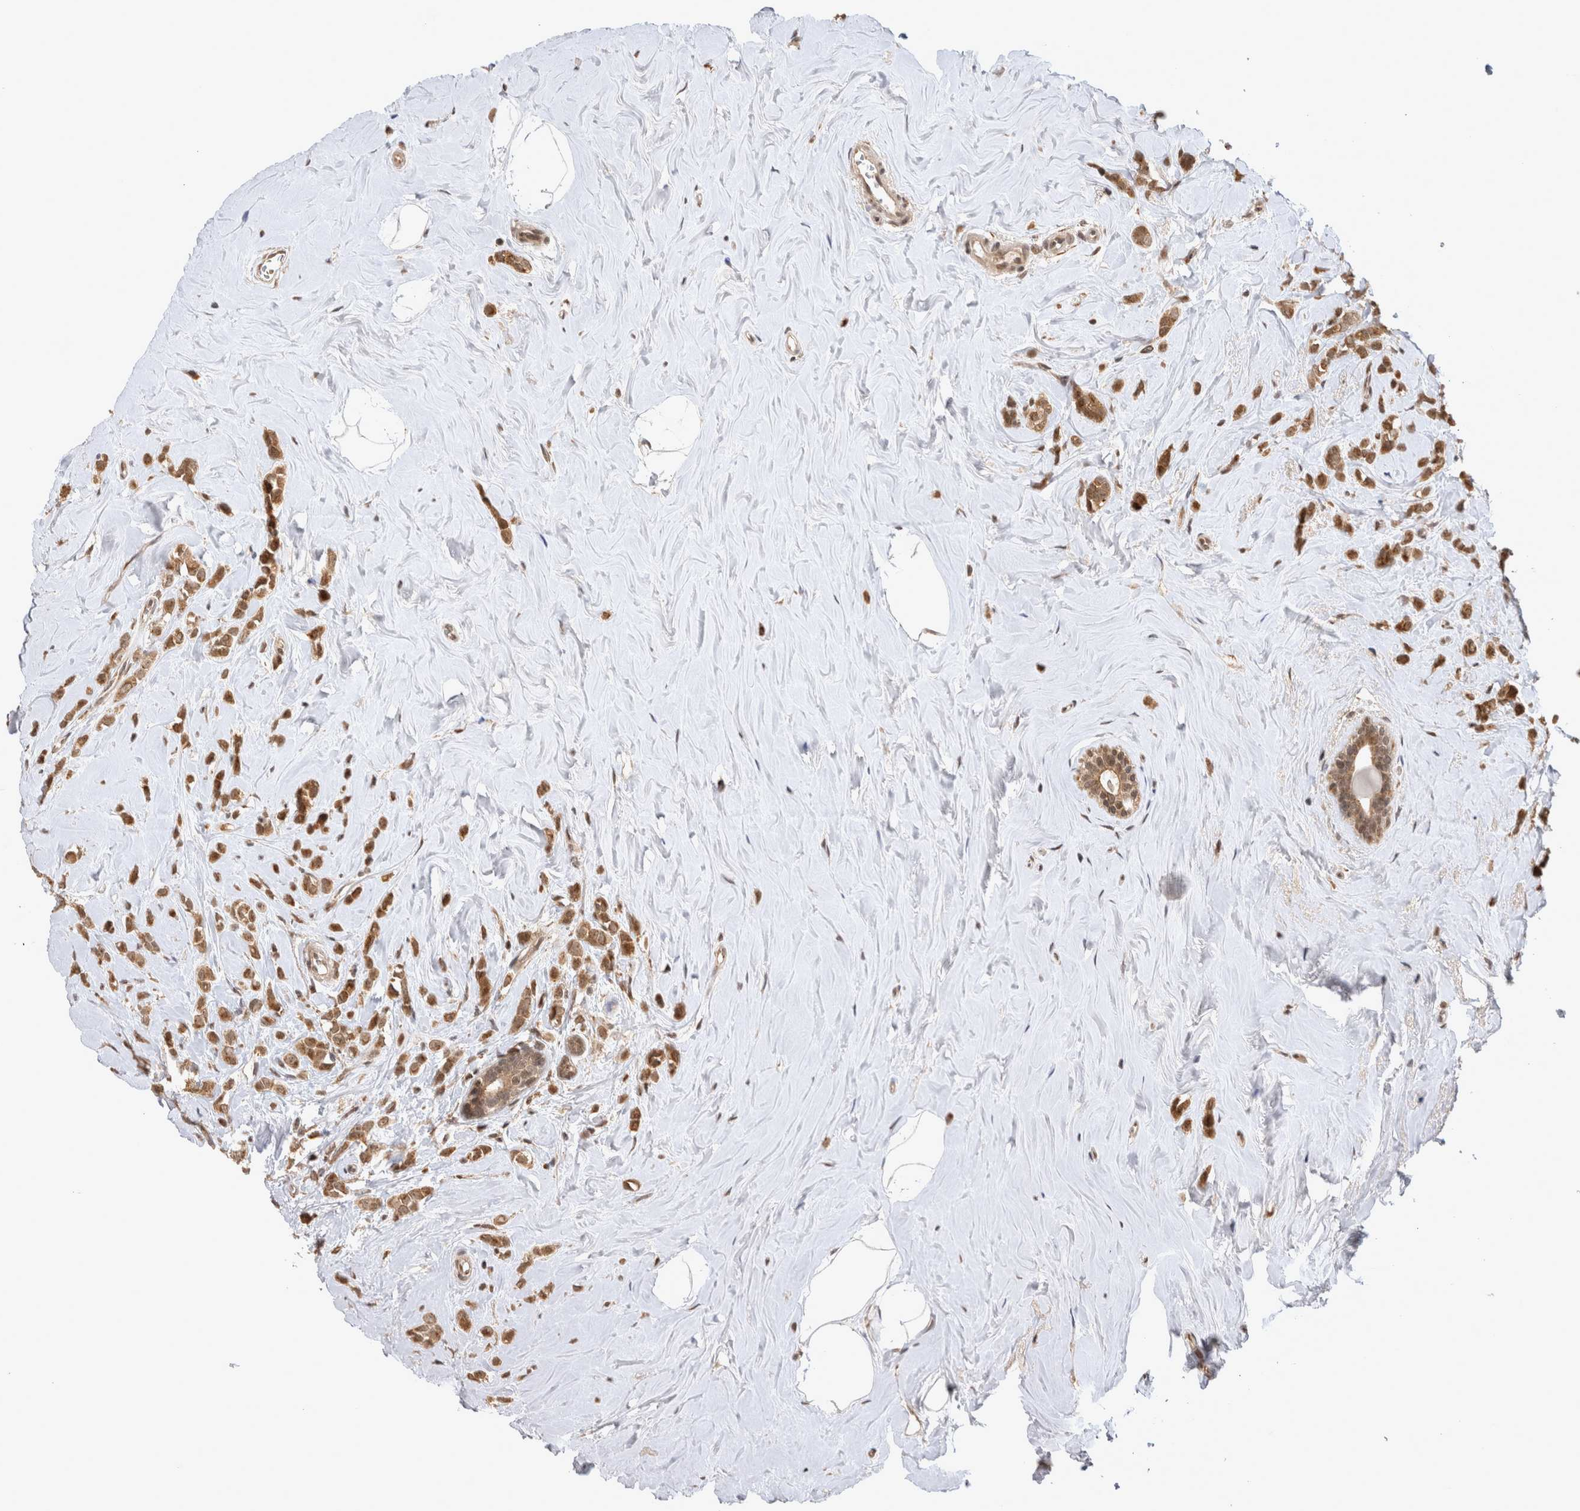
{"staining": {"intensity": "moderate", "quantity": ">75%", "location": "cytoplasmic/membranous,nuclear"}, "tissue": "breast cancer", "cell_type": "Tumor cells", "image_type": "cancer", "snomed": [{"axis": "morphology", "description": "Lobular carcinoma"}, {"axis": "topography", "description": "Breast"}], "caption": "DAB (3,3'-diaminobenzidine) immunohistochemical staining of breast lobular carcinoma shows moderate cytoplasmic/membranous and nuclear protein expression in approximately >75% of tumor cells. (IHC, brightfield microscopy, high magnification).", "gene": "TMEM65", "patient": {"sex": "female", "age": 47}}